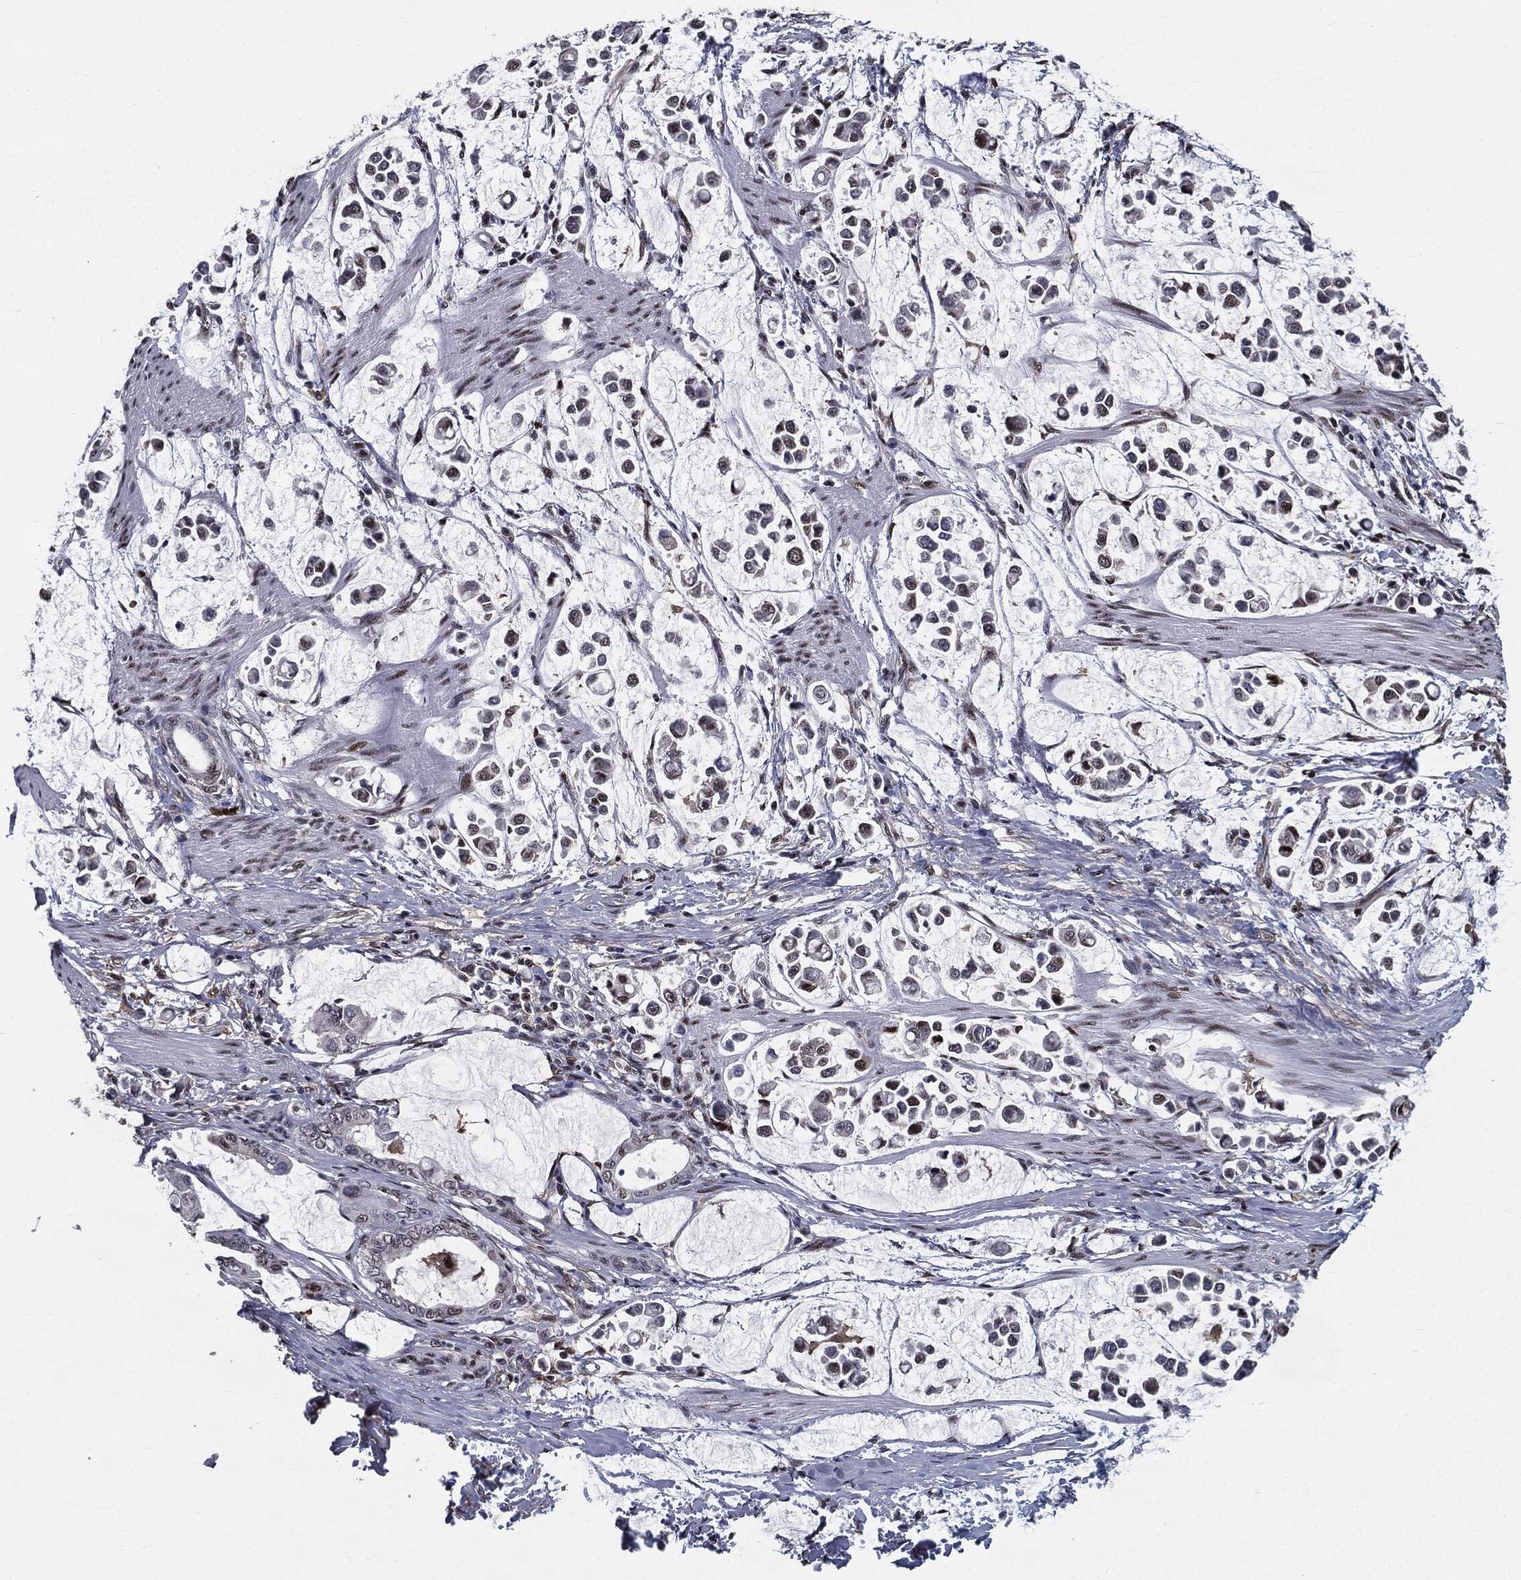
{"staining": {"intensity": "strong", "quantity": "25%-75%", "location": "nuclear"}, "tissue": "stomach cancer", "cell_type": "Tumor cells", "image_type": "cancer", "snomed": [{"axis": "morphology", "description": "Adenocarcinoma, NOS"}, {"axis": "topography", "description": "Stomach"}], "caption": "A brown stain labels strong nuclear staining of a protein in stomach cancer (adenocarcinoma) tumor cells.", "gene": "JUN", "patient": {"sex": "male", "age": 82}}